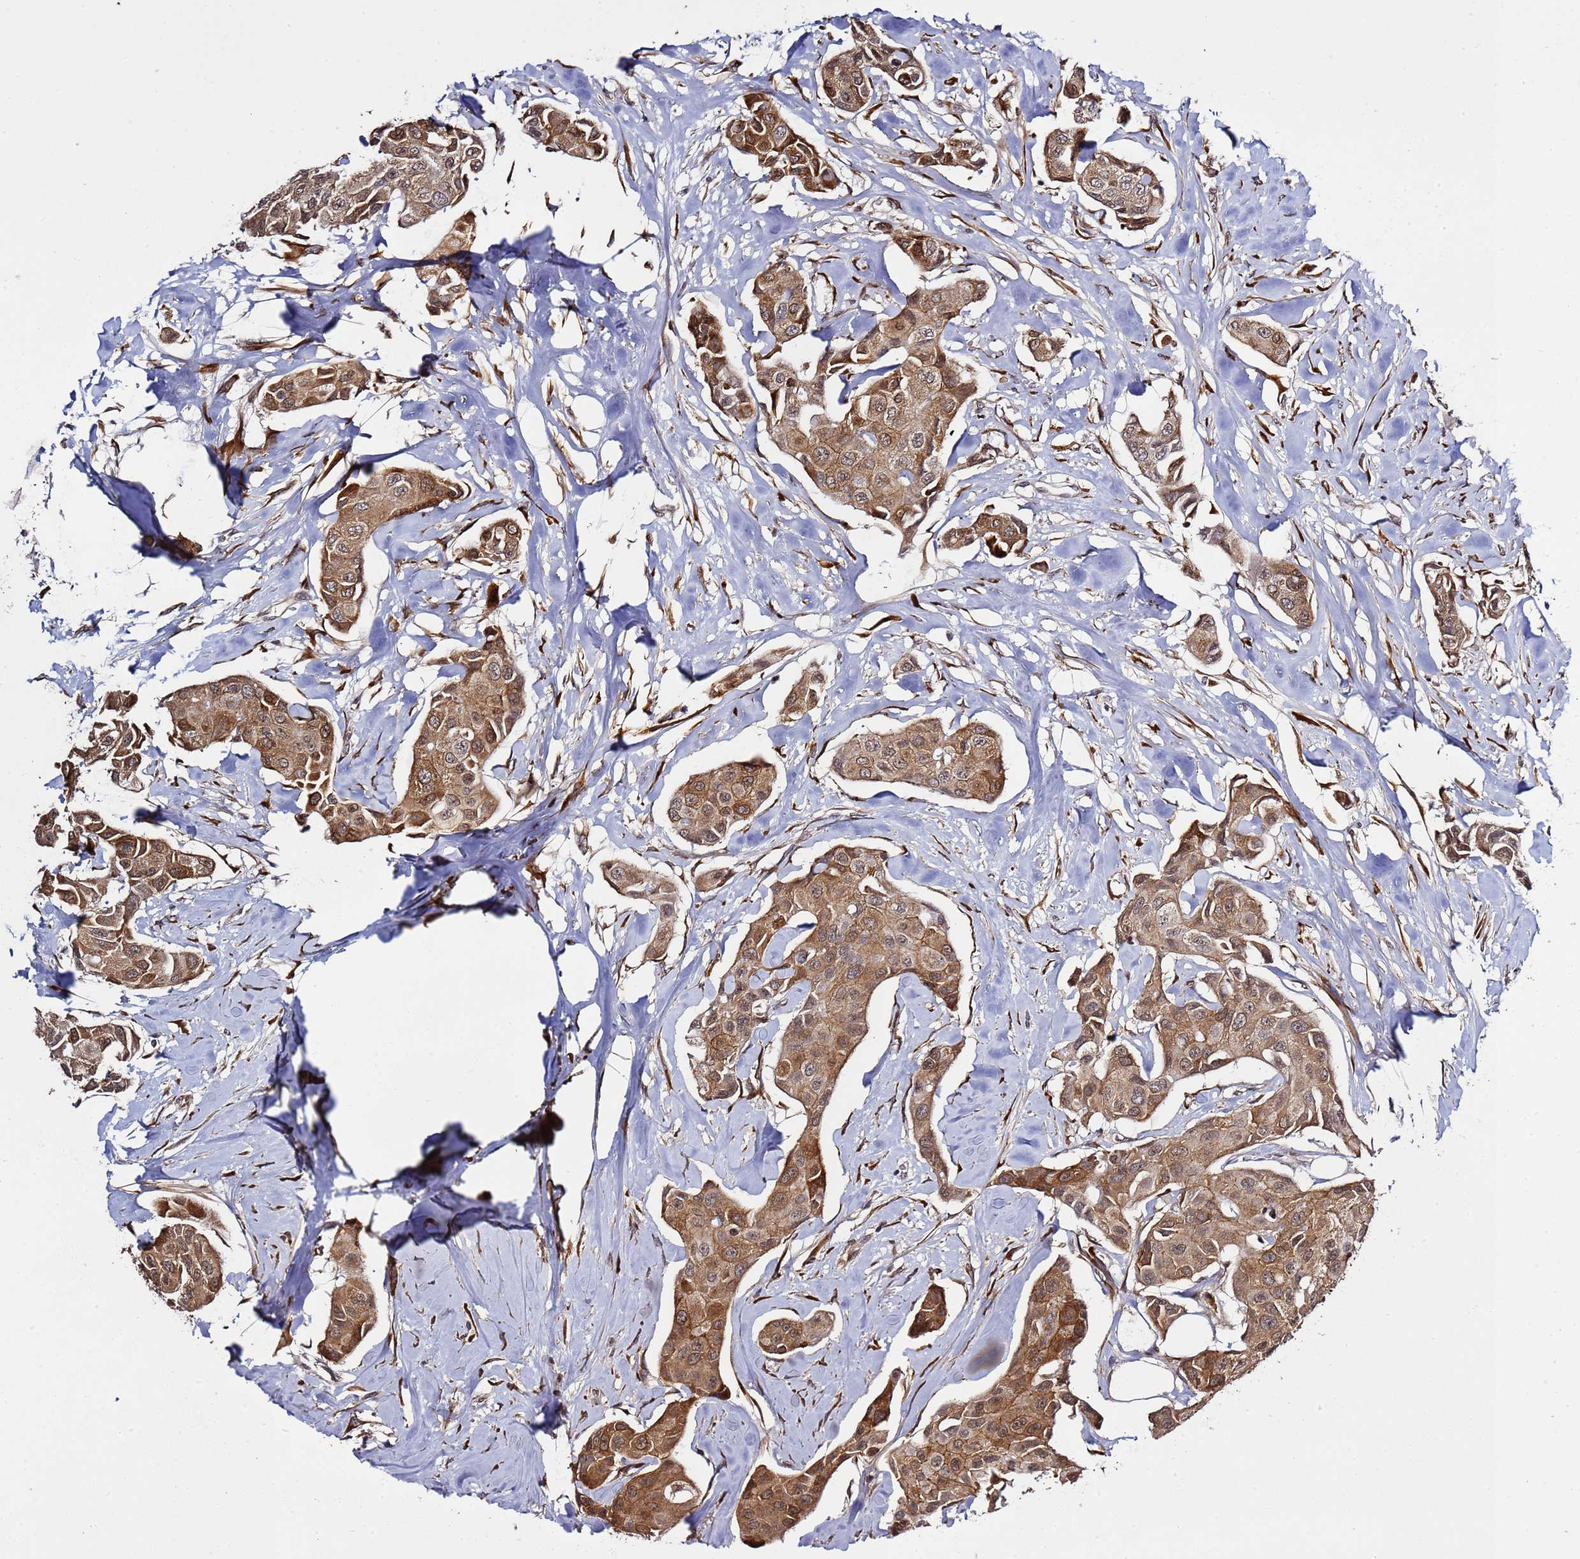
{"staining": {"intensity": "moderate", "quantity": ">75%", "location": "cytoplasmic/membranous"}, "tissue": "breast cancer", "cell_type": "Tumor cells", "image_type": "cancer", "snomed": [{"axis": "morphology", "description": "Duct carcinoma"}, {"axis": "topography", "description": "Breast"}, {"axis": "topography", "description": "Lymph node"}], "caption": "Protein staining of breast infiltrating ductal carcinoma tissue reveals moderate cytoplasmic/membranous positivity in about >75% of tumor cells. The staining was performed using DAB (3,3'-diaminobenzidine), with brown indicating positive protein expression. Nuclei are stained blue with hematoxylin.", "gene": "POLR2D", "patient": {"sex": "female", "age": 80}}